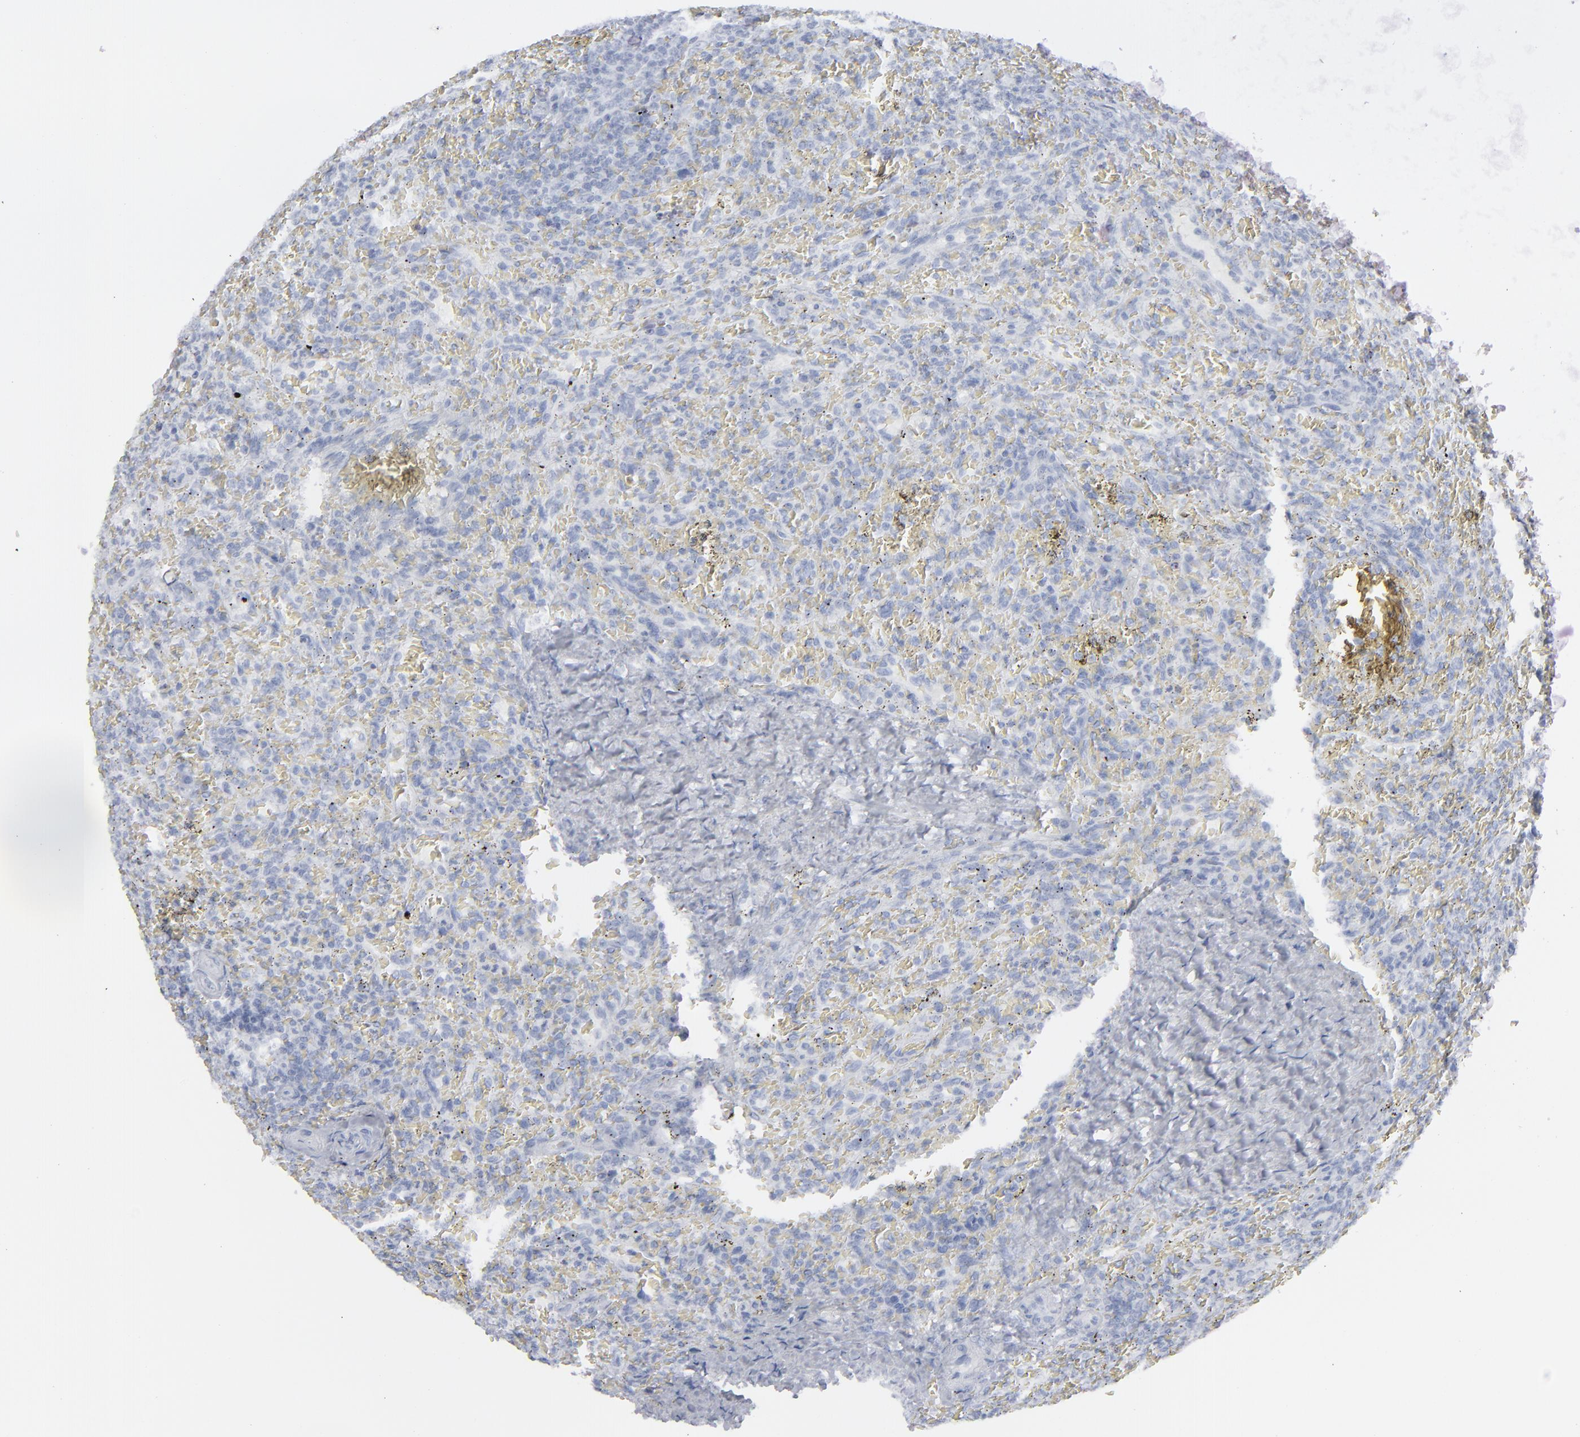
{"staining": {"intensity": "negative", "quantity": "none", "location": "none"}, "tissue": "lymphoma", "cell_type": "Tumor cells", "image_type": "cancer", "snomed": [{"axis": "morphology", "description": "Malignant lymphoma, non-Hodgkin's type, Low grade"}, {"axis": "topography", "description": "Spleen"}], "caption": "Image shows no protein staining in tumor cells of lymphoma tissue. (DAB immunohistochemistry visualized using brightfield microscopy, high magnification).", "gene": "MSLN", "patient": {"sex": "female", "age": 64}}